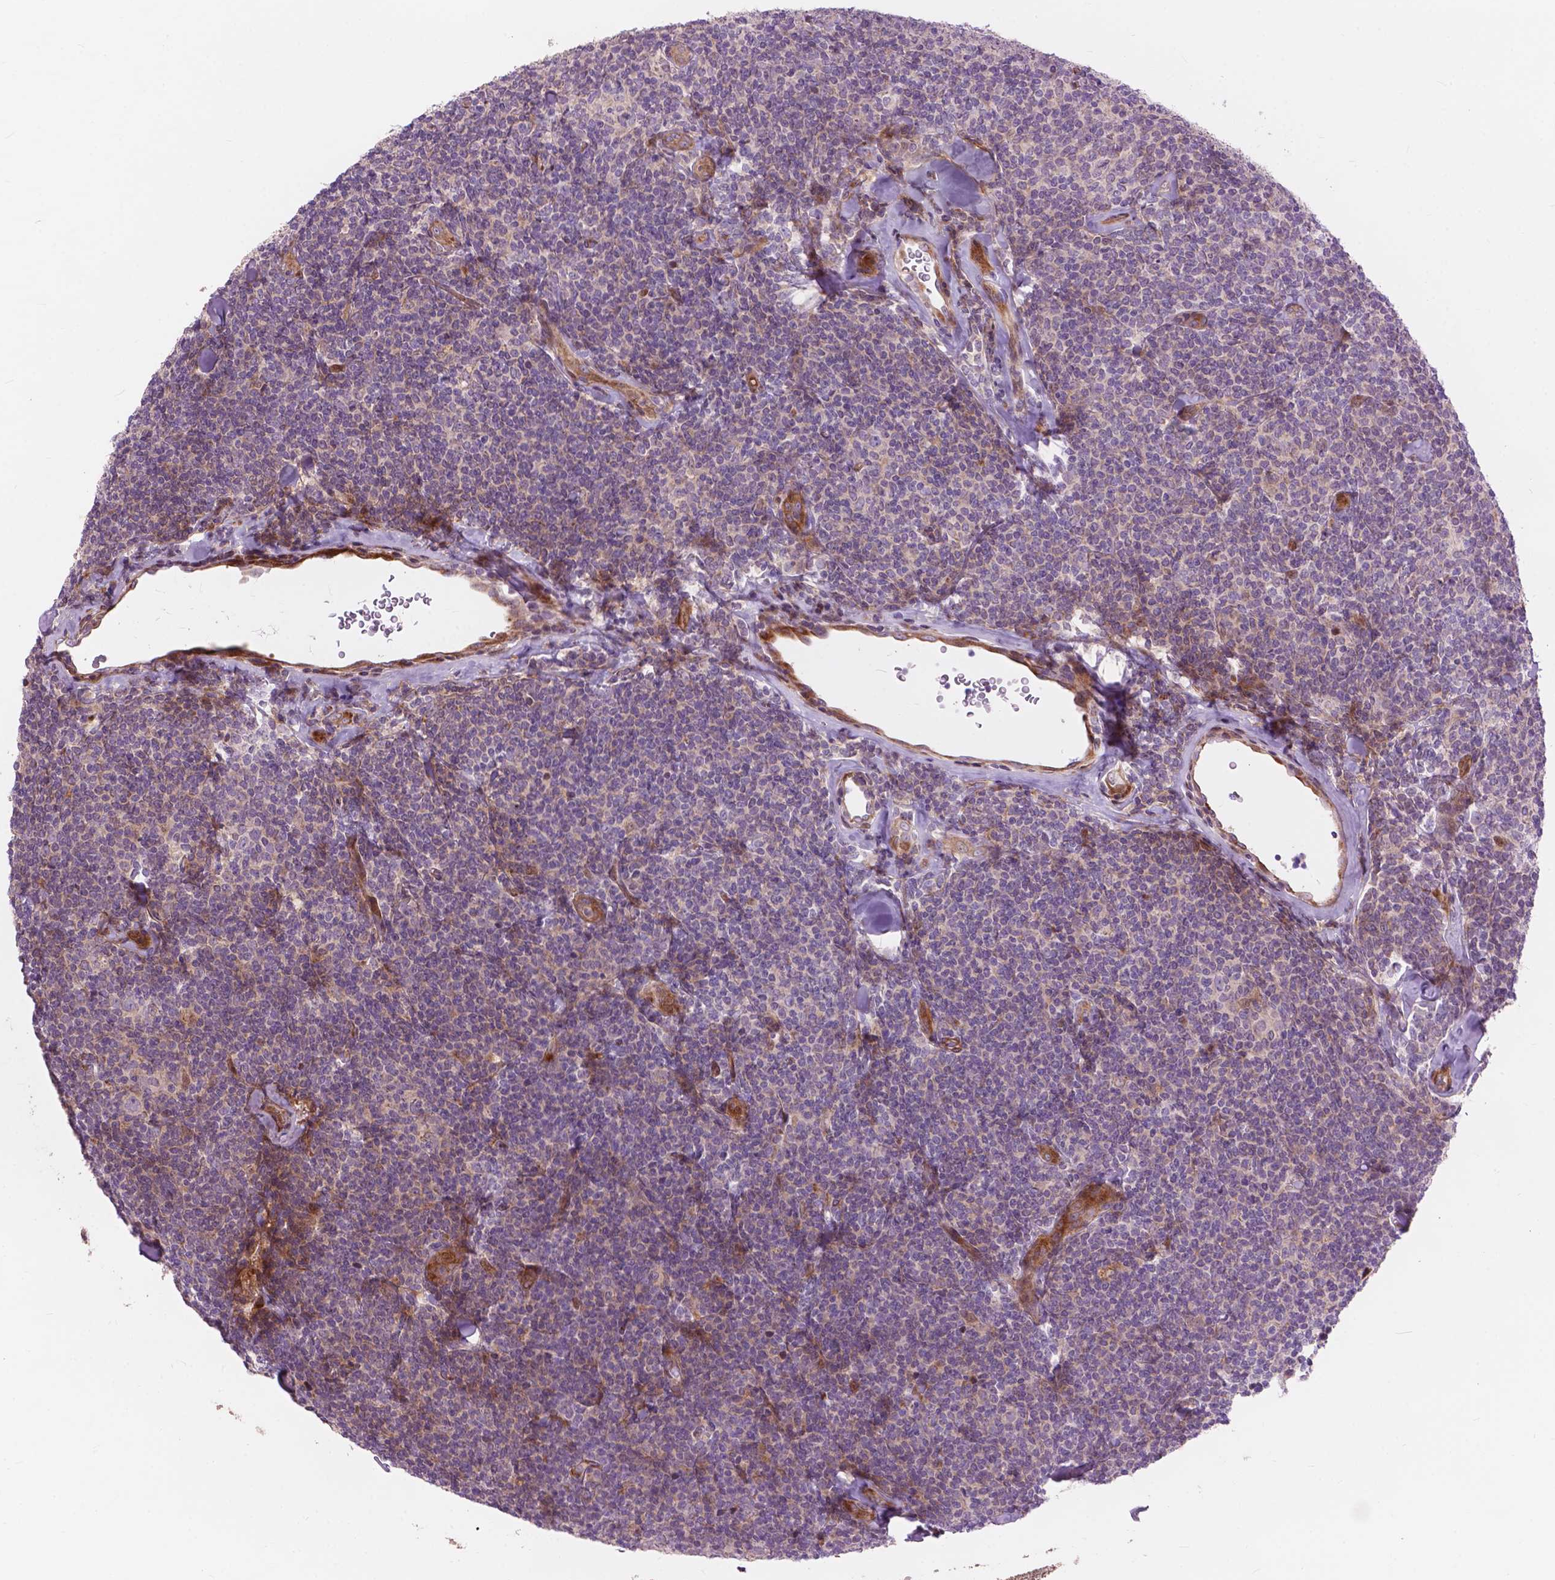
{"staining": {"intensity": "negative", "quantity": "none", "location": "none"}, "tissue": "lymphoma", "cell_type": "Tumor cells", "image_type": "cancer", "snomed": [{"axis": "morphology", "description": "Malignant lymphoma, non-Hodgkin's type, Low grade"}, {"axis": "topography", "description": "Lymph node"}], "caption": "This is an immunohistochemistry photomicrograph of lymphoma. There is no positivity in tumor cells.", "gene": "MORN1", "patient": {"sex": "female", "age": 56}}